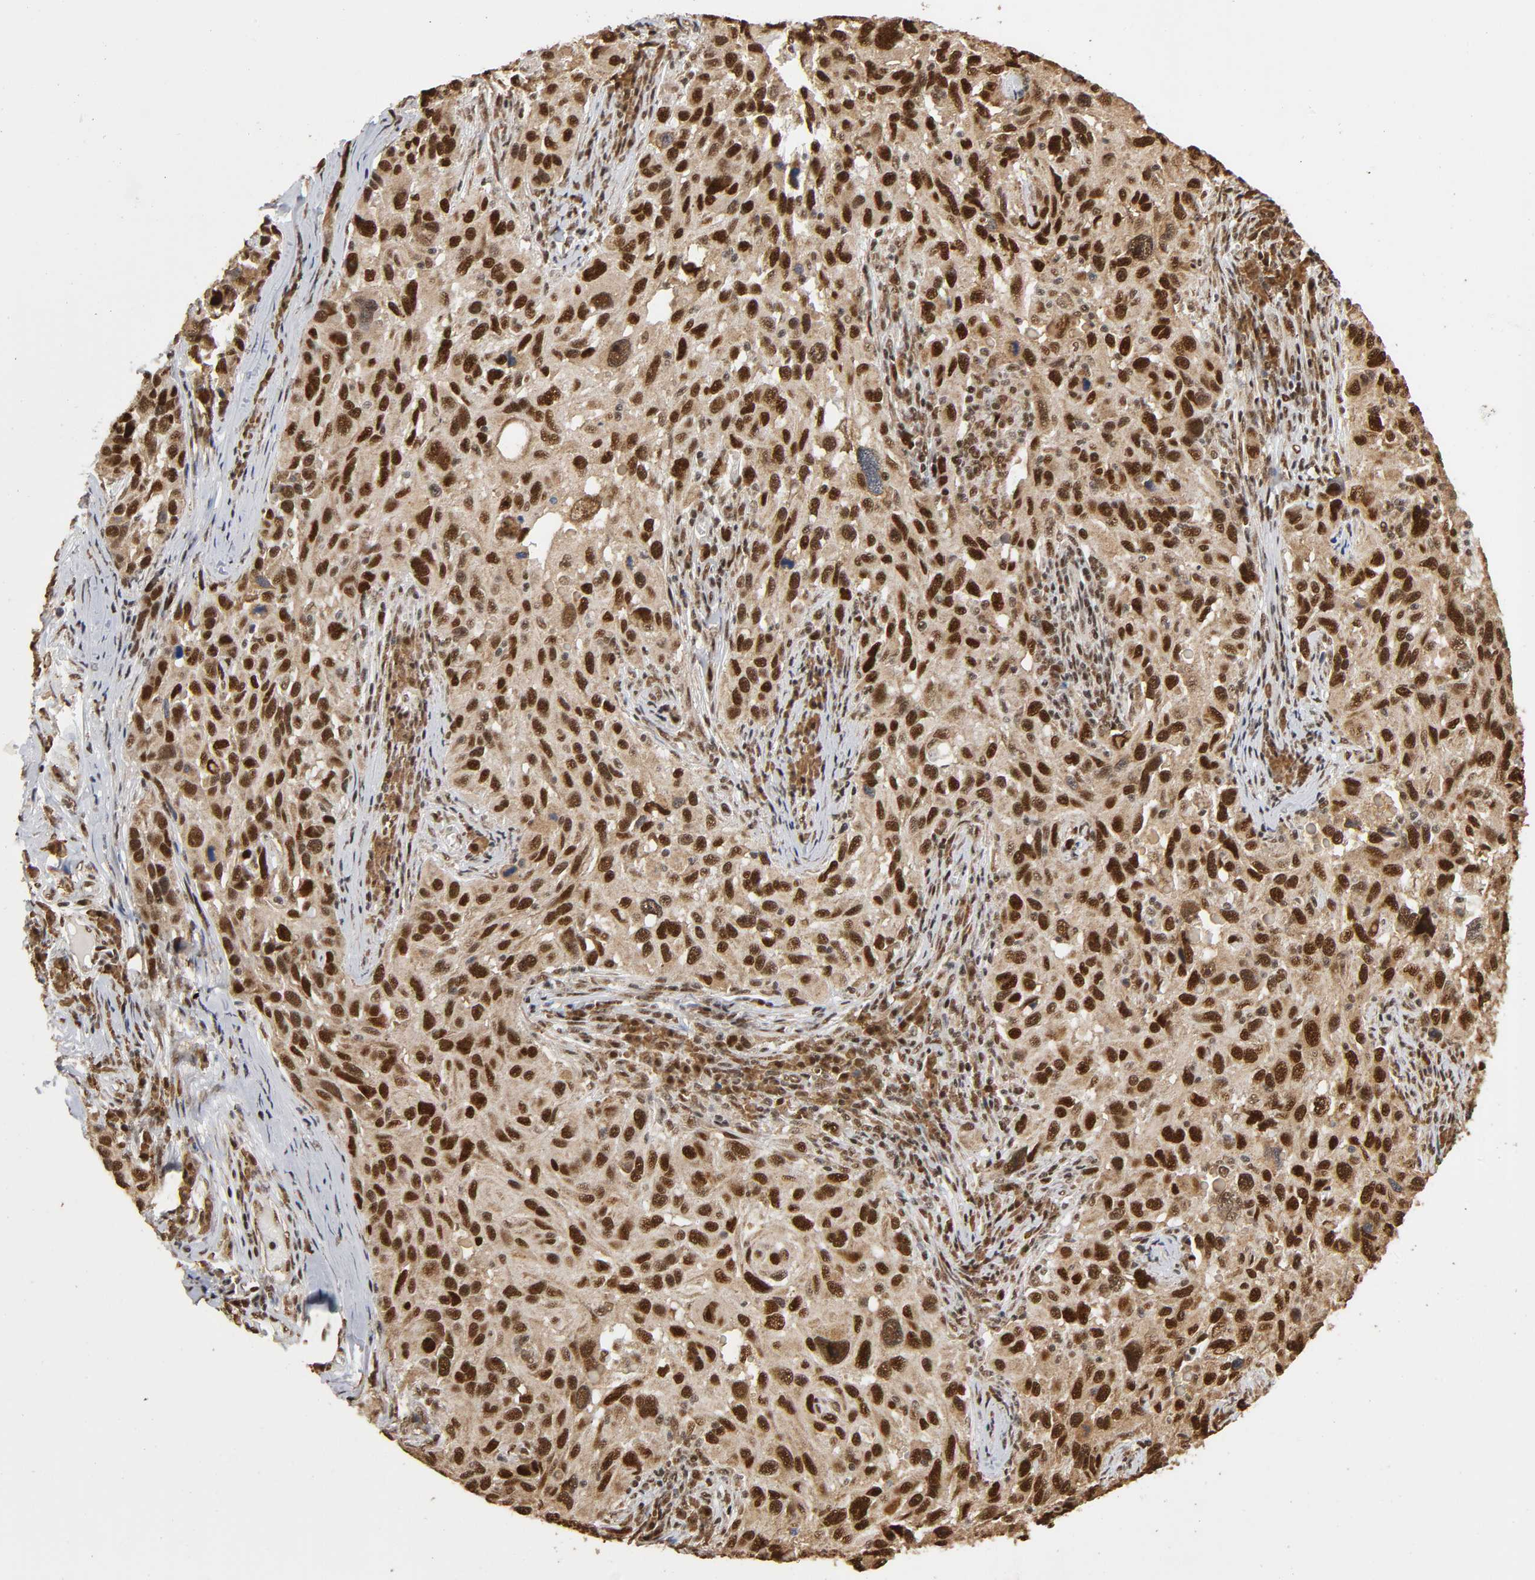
{"staining": {"intensity": "strong", "quantity": ">75%", "location": "cytoplasmic/membranous,nuclear"}, "tissue": "melanoma", "cell_type": "Tumor cells", "image_type": "cancer", "snomed": [{"axis": "morphology", "description": "Malignant melanoma, NOS"}, {"axis": "topography", "description": "Skin"}], "caption": "About >75% of tumor cells in human malignant melanoma reveal strong cytoplasmic/membranous and nuclear protein positivity as visualized by brown immunohistochemical staining.", "gene": "RNF122", "patient": {"sex": "male", "age": 53}}